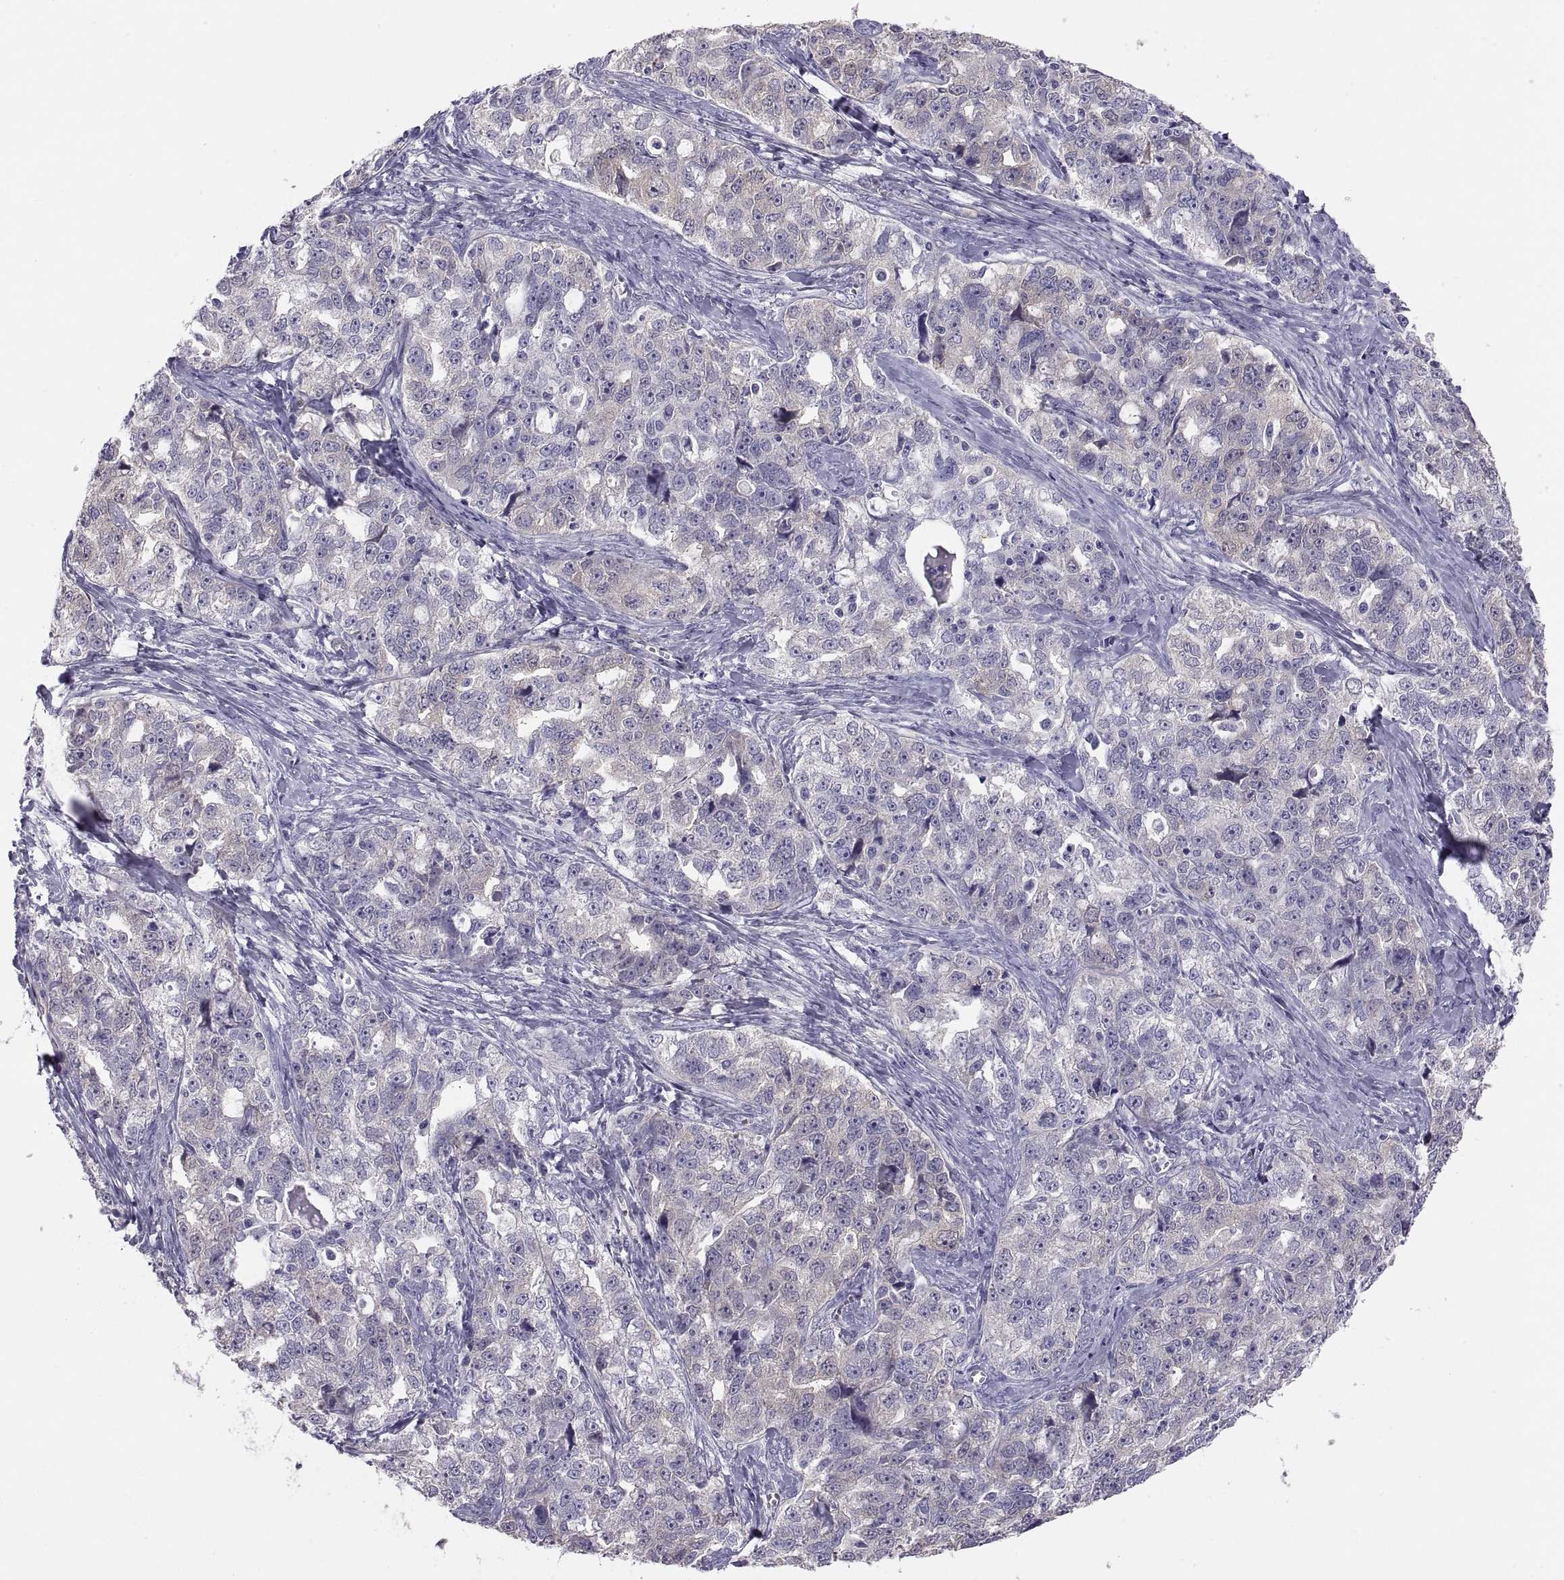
{"staining": {"intensity": "negative", "quantity": "none", "location": "none"}, "tissue": "ovarian cancer", "cell_type": "Tumor cells", "image_type": "cancer", "snomed": [{"axis": "morphology", "description": "Cystadenocarcinoma, serous, NOS"}, {"axis": "topography", "description": "Ovary"}], "caption": "Ovarian serous cystadenocarcinoma was stained to show a protein in brown. There is no significant positivity in tumor cells.", "gene": "STRC", "patient": {"sex": "female", "age": 51}}